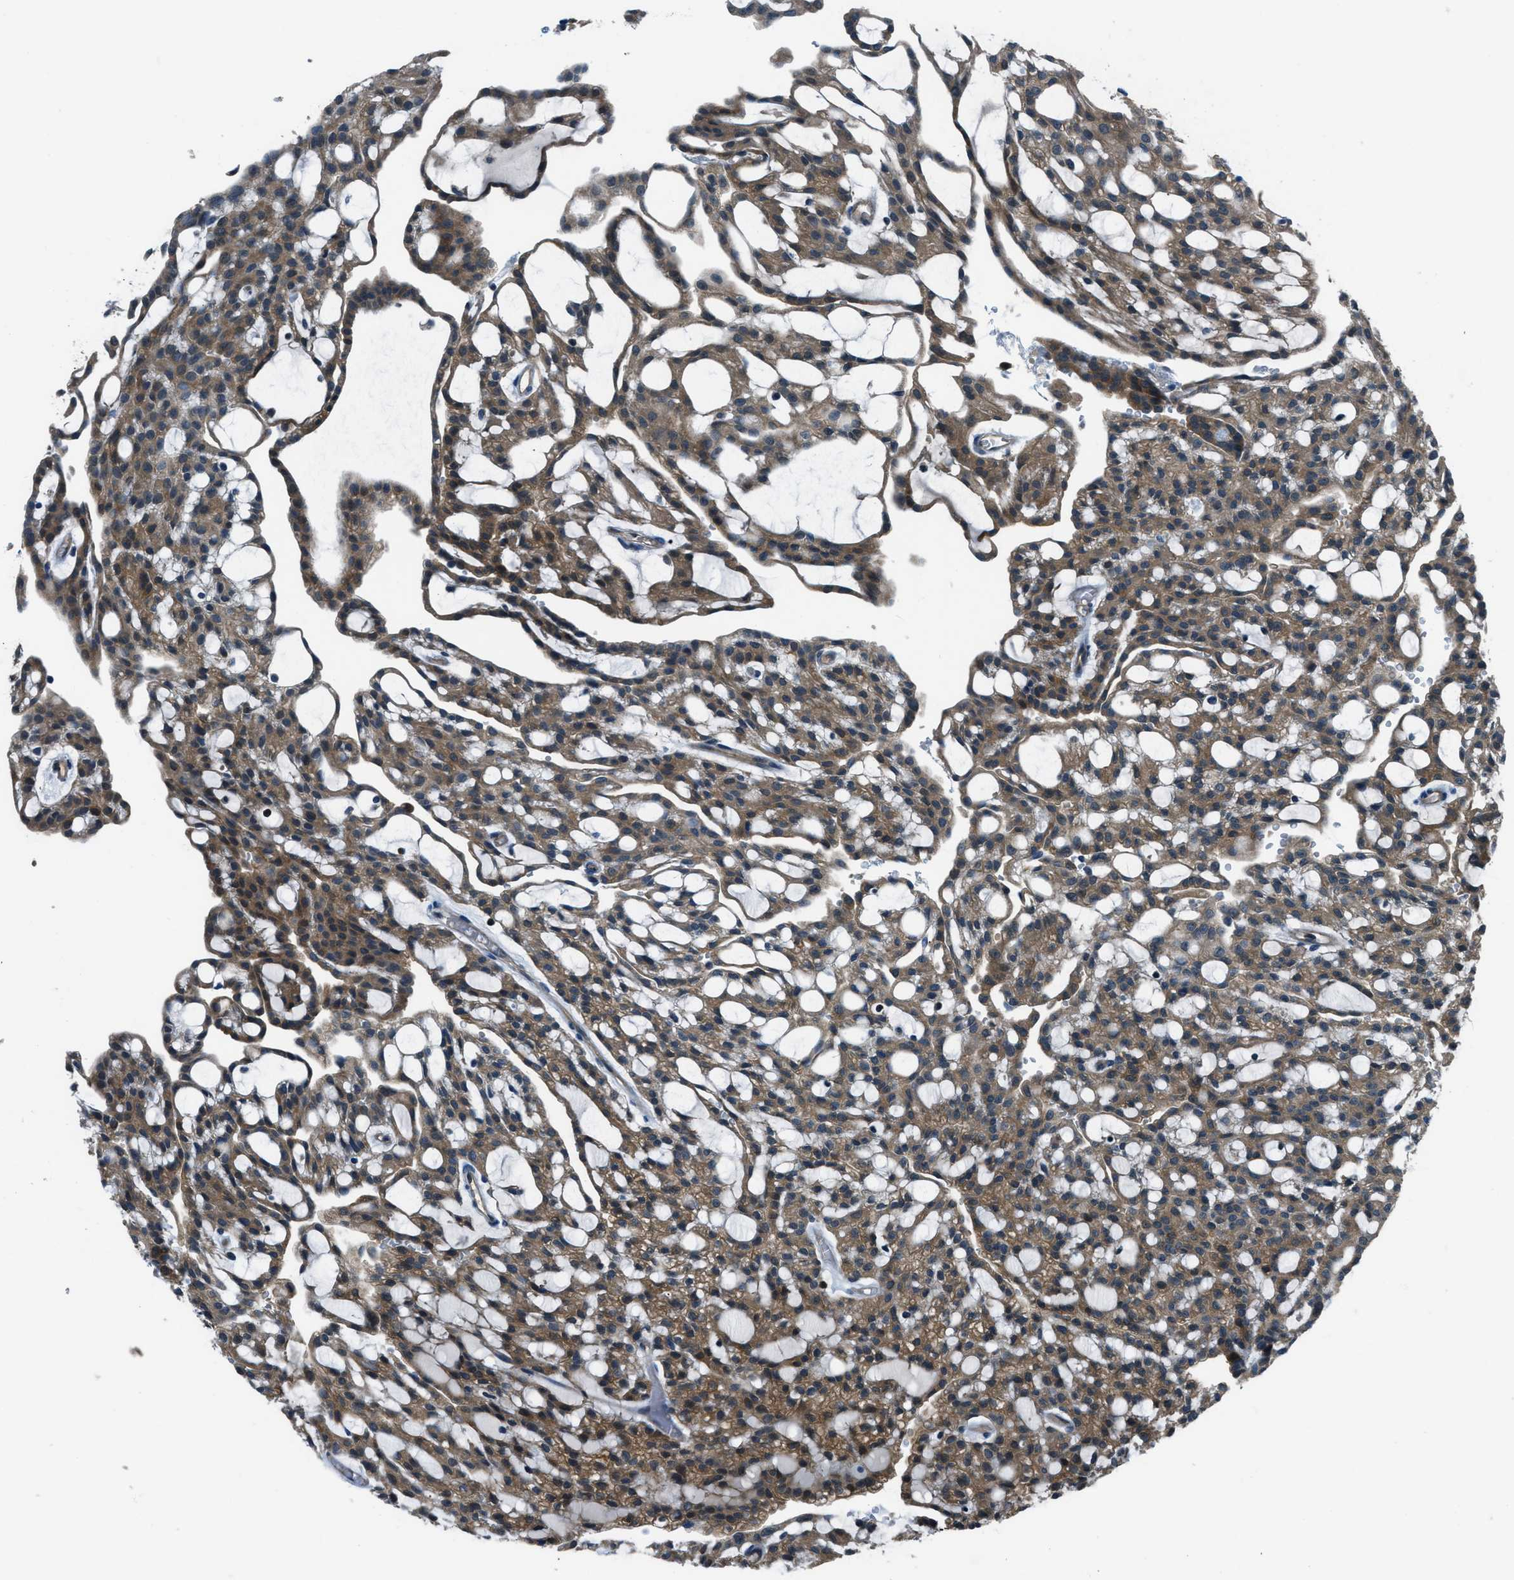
{"staining": {"intensity": "moderate", "quantity": ">75%", "location": "cytoplasmic/membranous"}, "tissue": "renal cancer", "cell_type": "Tumor cells", "image_type": "cancer", "snomed": [{"axis": "morphology", "description": "Adenocarcinoma, NOS"}, {"axis": "topography", "description": "Kidney"}], "caption": "Protein expression analysis of adenocarcinoma (renal) displays moderate cytoplasmic/membranous expression in approximately >75% of tumor cells. Using DAB (3,3'-diaminobenzidine) (brown) and hematoxylin (blue) stains, captured at high magnification using brightfield microscopy.", "gene": "HEBP2", "patient": {"sex": "male", "age": 63}}